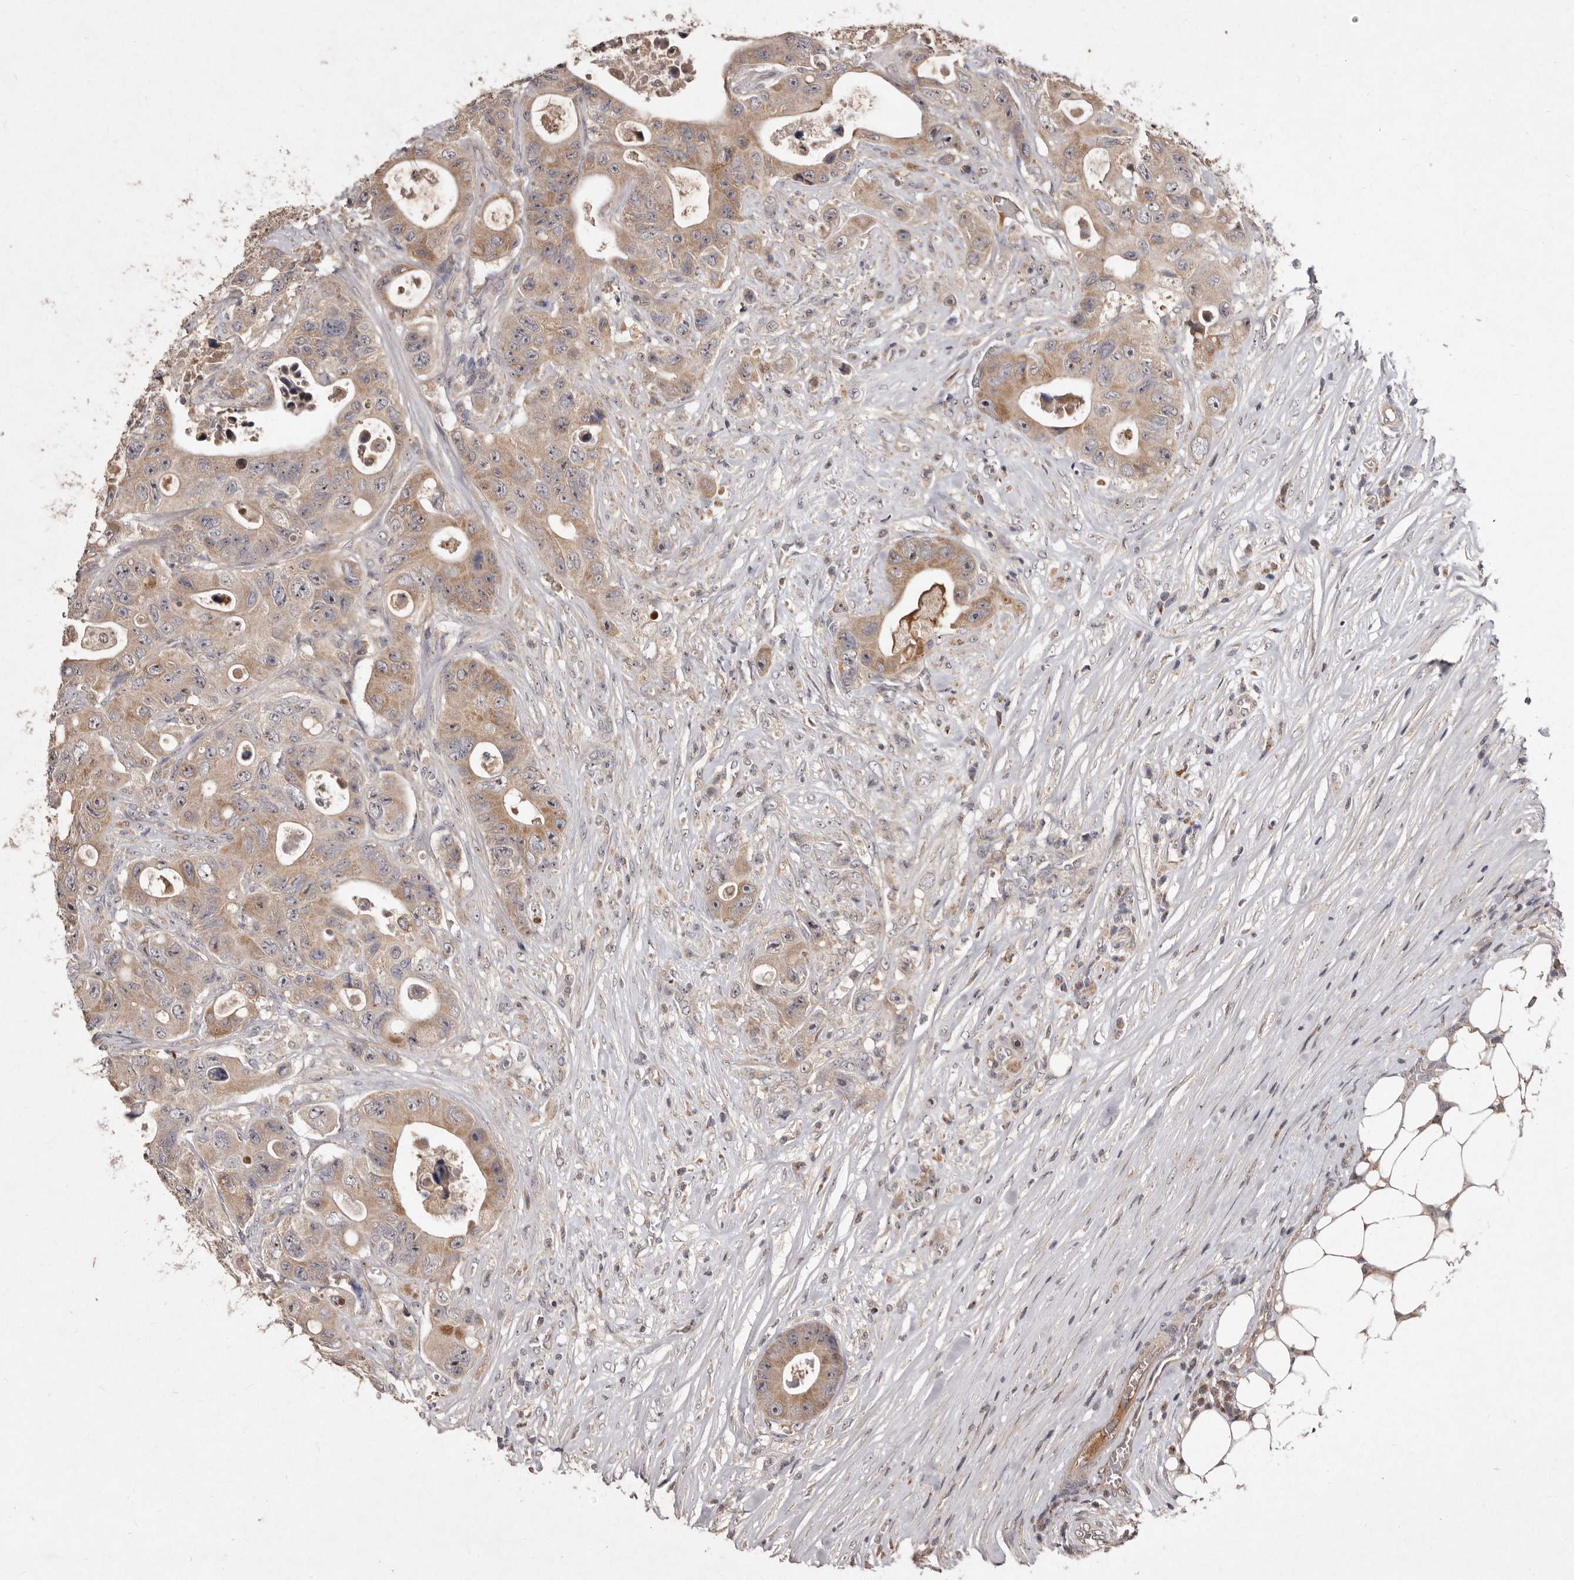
{"staining": {"intensity": "weak", "quantity": ">75%", "location": "cytoplasmic/membranous"}, "tissue": "colorectal cancer", "cell_type": "Tumor cells", "image_type": "cancer", "snomed": [{"axis": "morphology", "description": "Adenocarcinoma, NOS"}, {"axis": "topography", "description": "Colon"}], "caption": "Protein expression analysis of human colorectal cancer reveals weak cytoplasmic/membranous expression in about >75% of tumor cells. (IHC, brightfield microscopy, high magnification).", "gene": "FLAD1", "patient": {"sex": "female", "age": 46}}